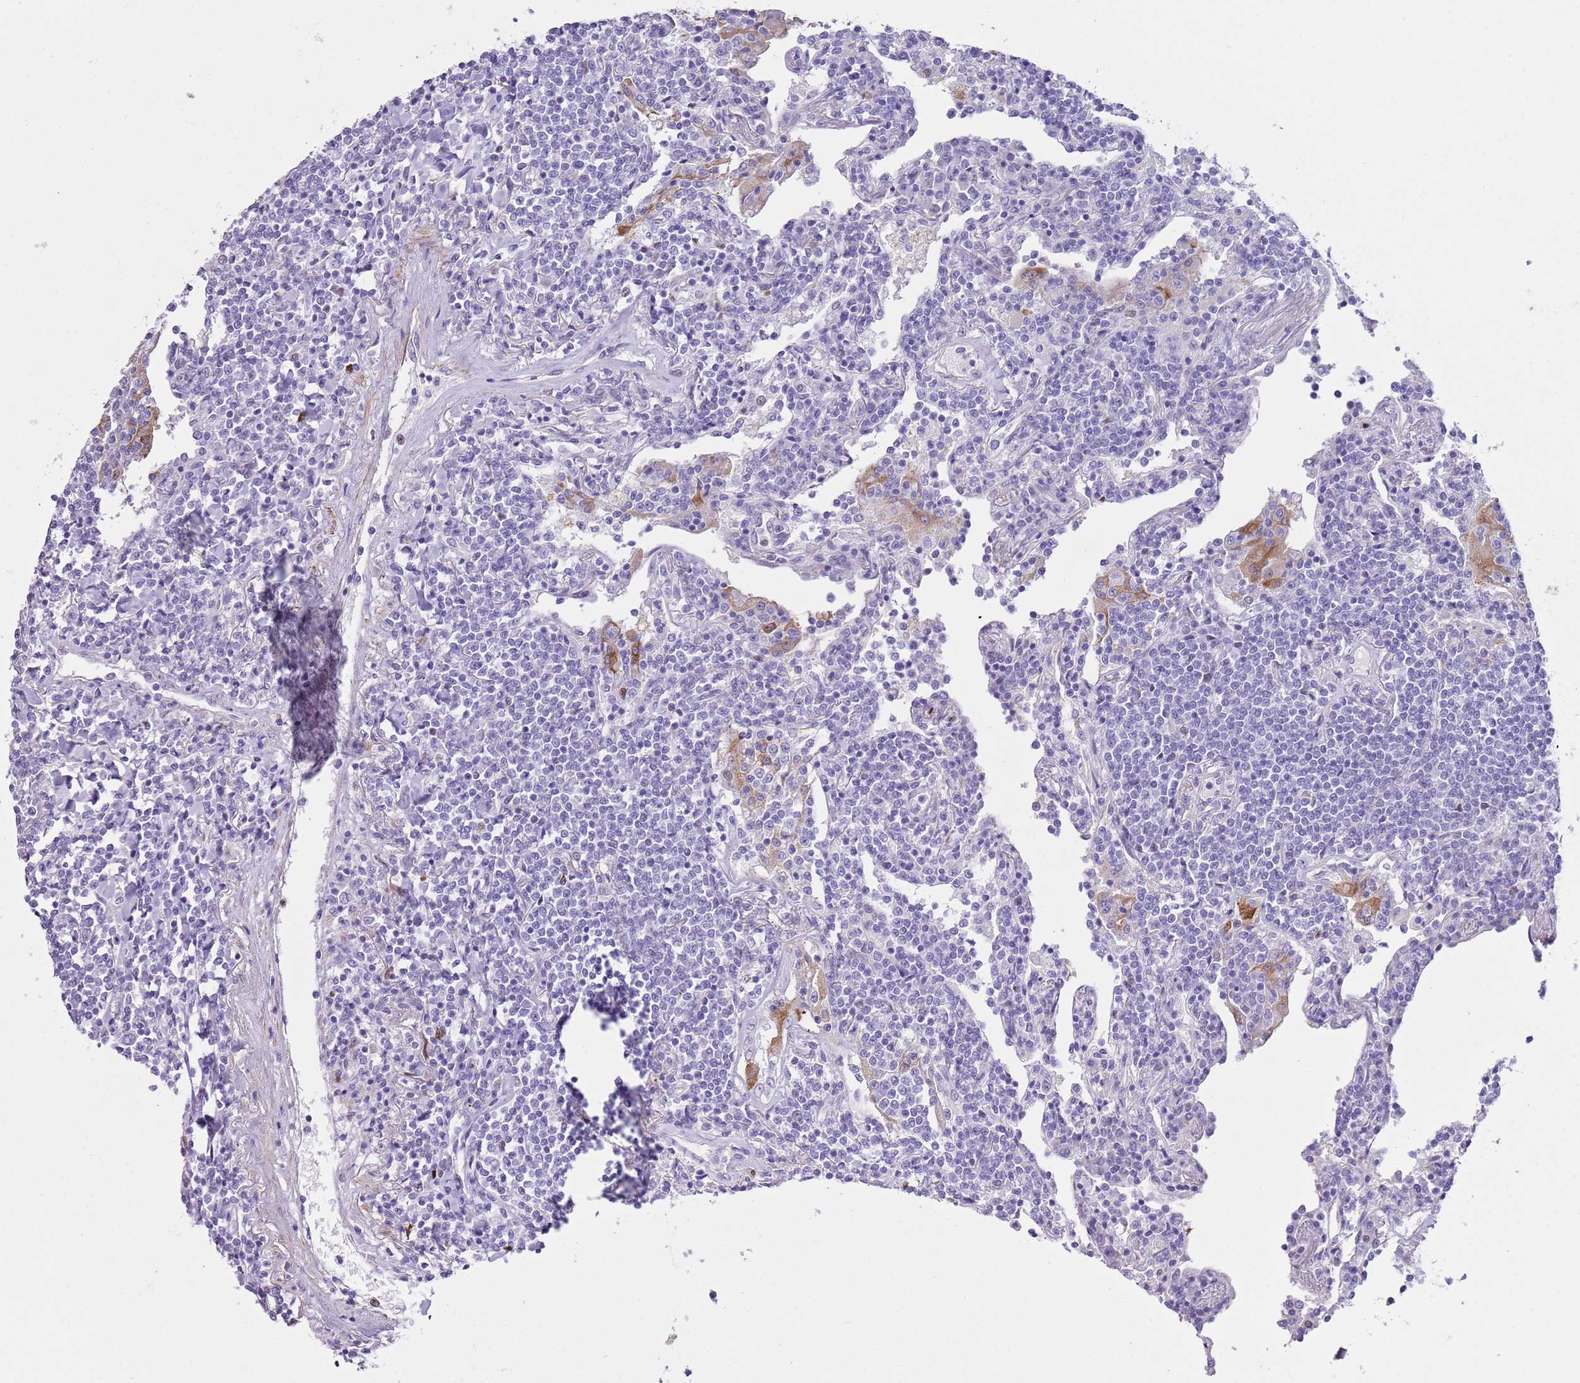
{"staining": {"intensity": "negative", "quantity": "none", "location": "none"}, "tissue": "lymphoma", "cell_type": "Tumor cells", "image_type": "cancer", "snomed": [{"axis": "morphology", "description": "Malignant lymphoma, non-Hodgkin's type, Low grade"}, {"axis": "topography", "description": "Lung"}], "caption": "This is an immunohistochemistry (IHC) photomicrograph of low-grade malignant lymphoma, non-Hodgkin's type. There is no positivity in tumor cells.", "gene": "SLC7A14", "patient": {"sex": "female", "age": 71}}